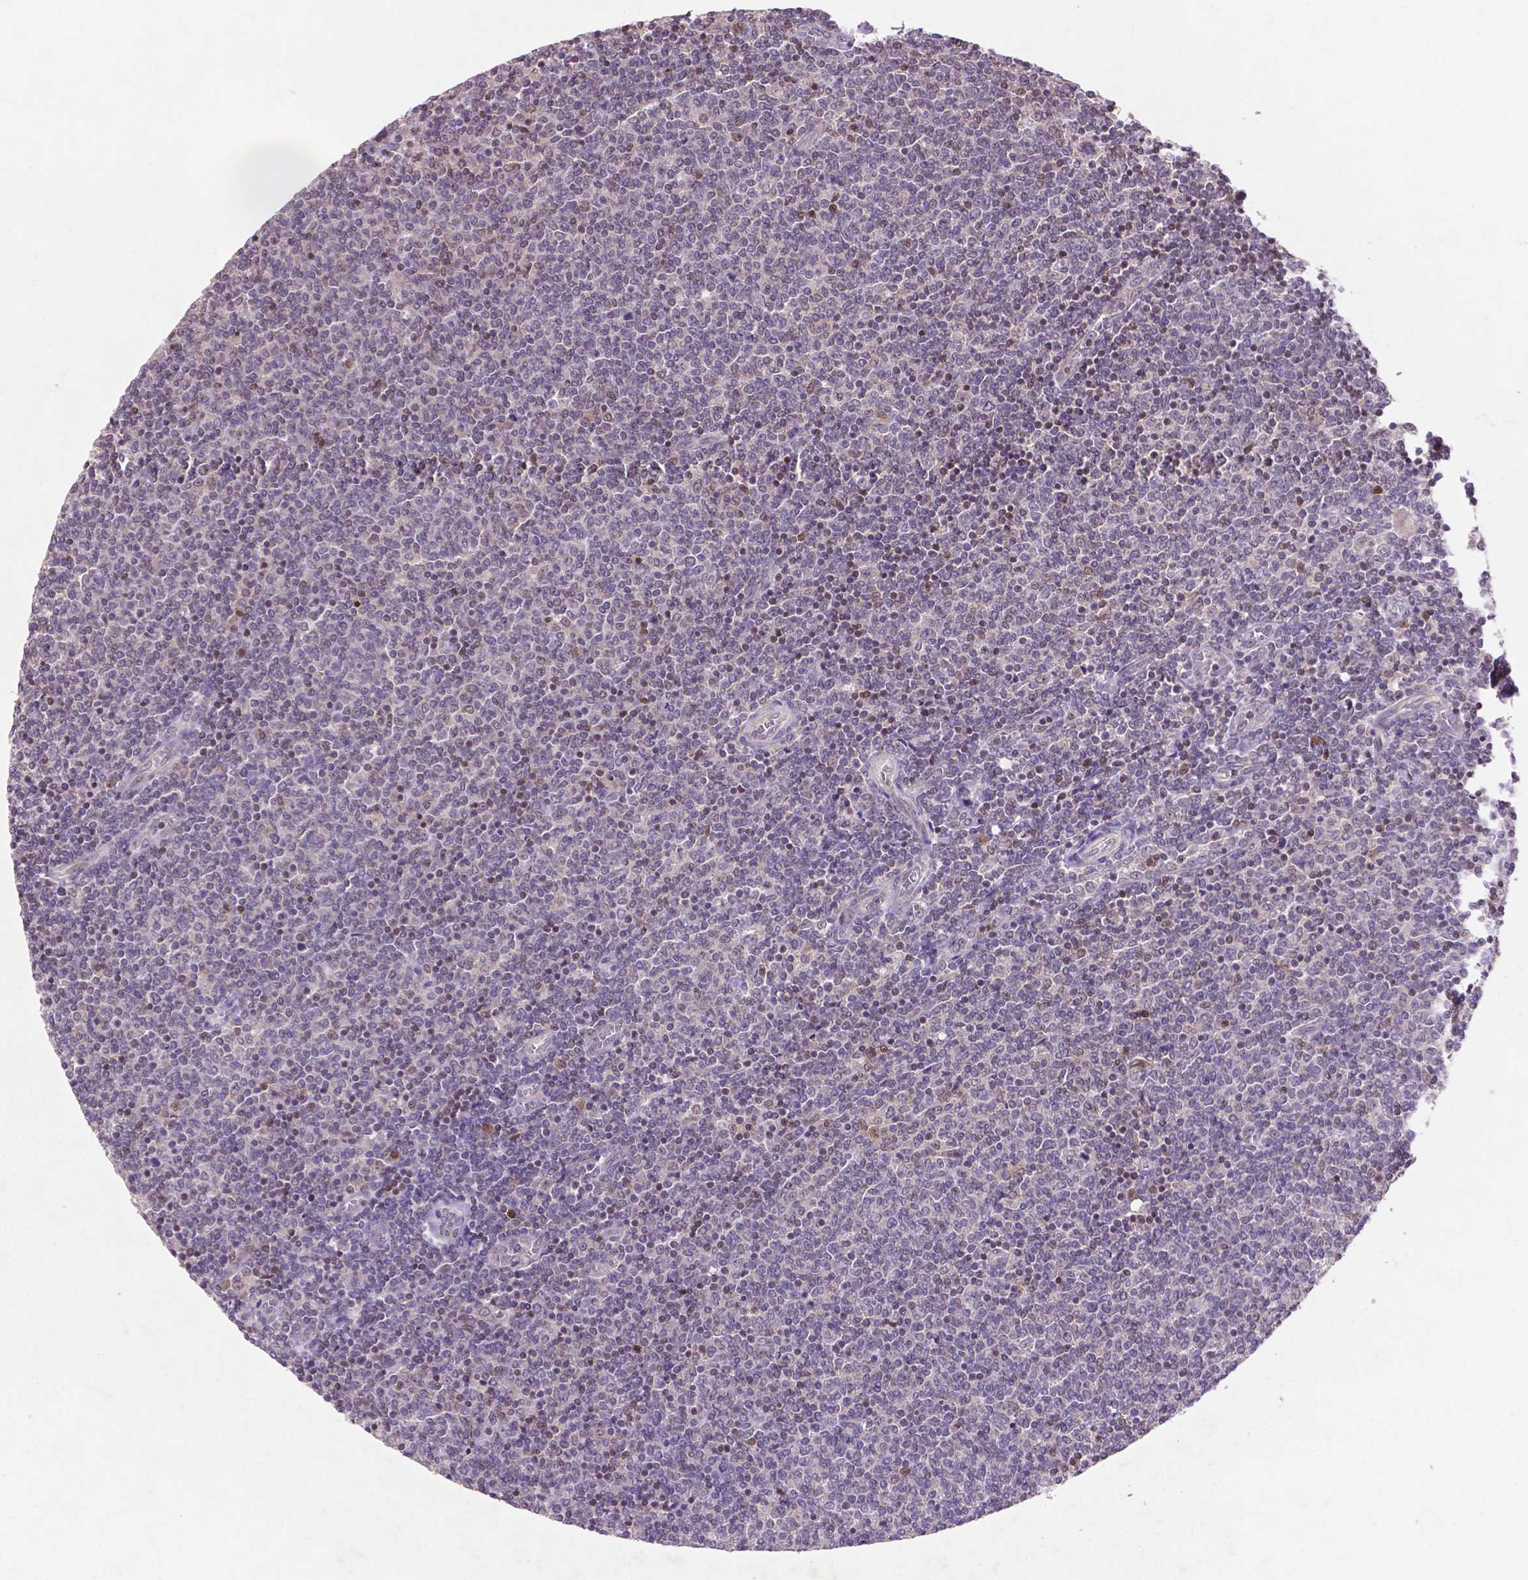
{"staining": {"intensity": "negative", "quantity": "none", "location": "none"}, "tissue": "lymphoma", "cell_type": "Tumor cells", "image_type": "cancer", "snomed": [{"axis": "morphology", "description": "Malignant lymphoma, non-Hodgkin's type, Low grade"}, {"axis": "topography", "description": "Lymph node"}], "caption": "This is a image of immunohistochemistry staining of low-grade malignant lymphoma, non-Hodgkin's type, which shows no positivity in tumor cells.", "gene": "GLRX", "patient": {"sex": "male", "age": 52}}